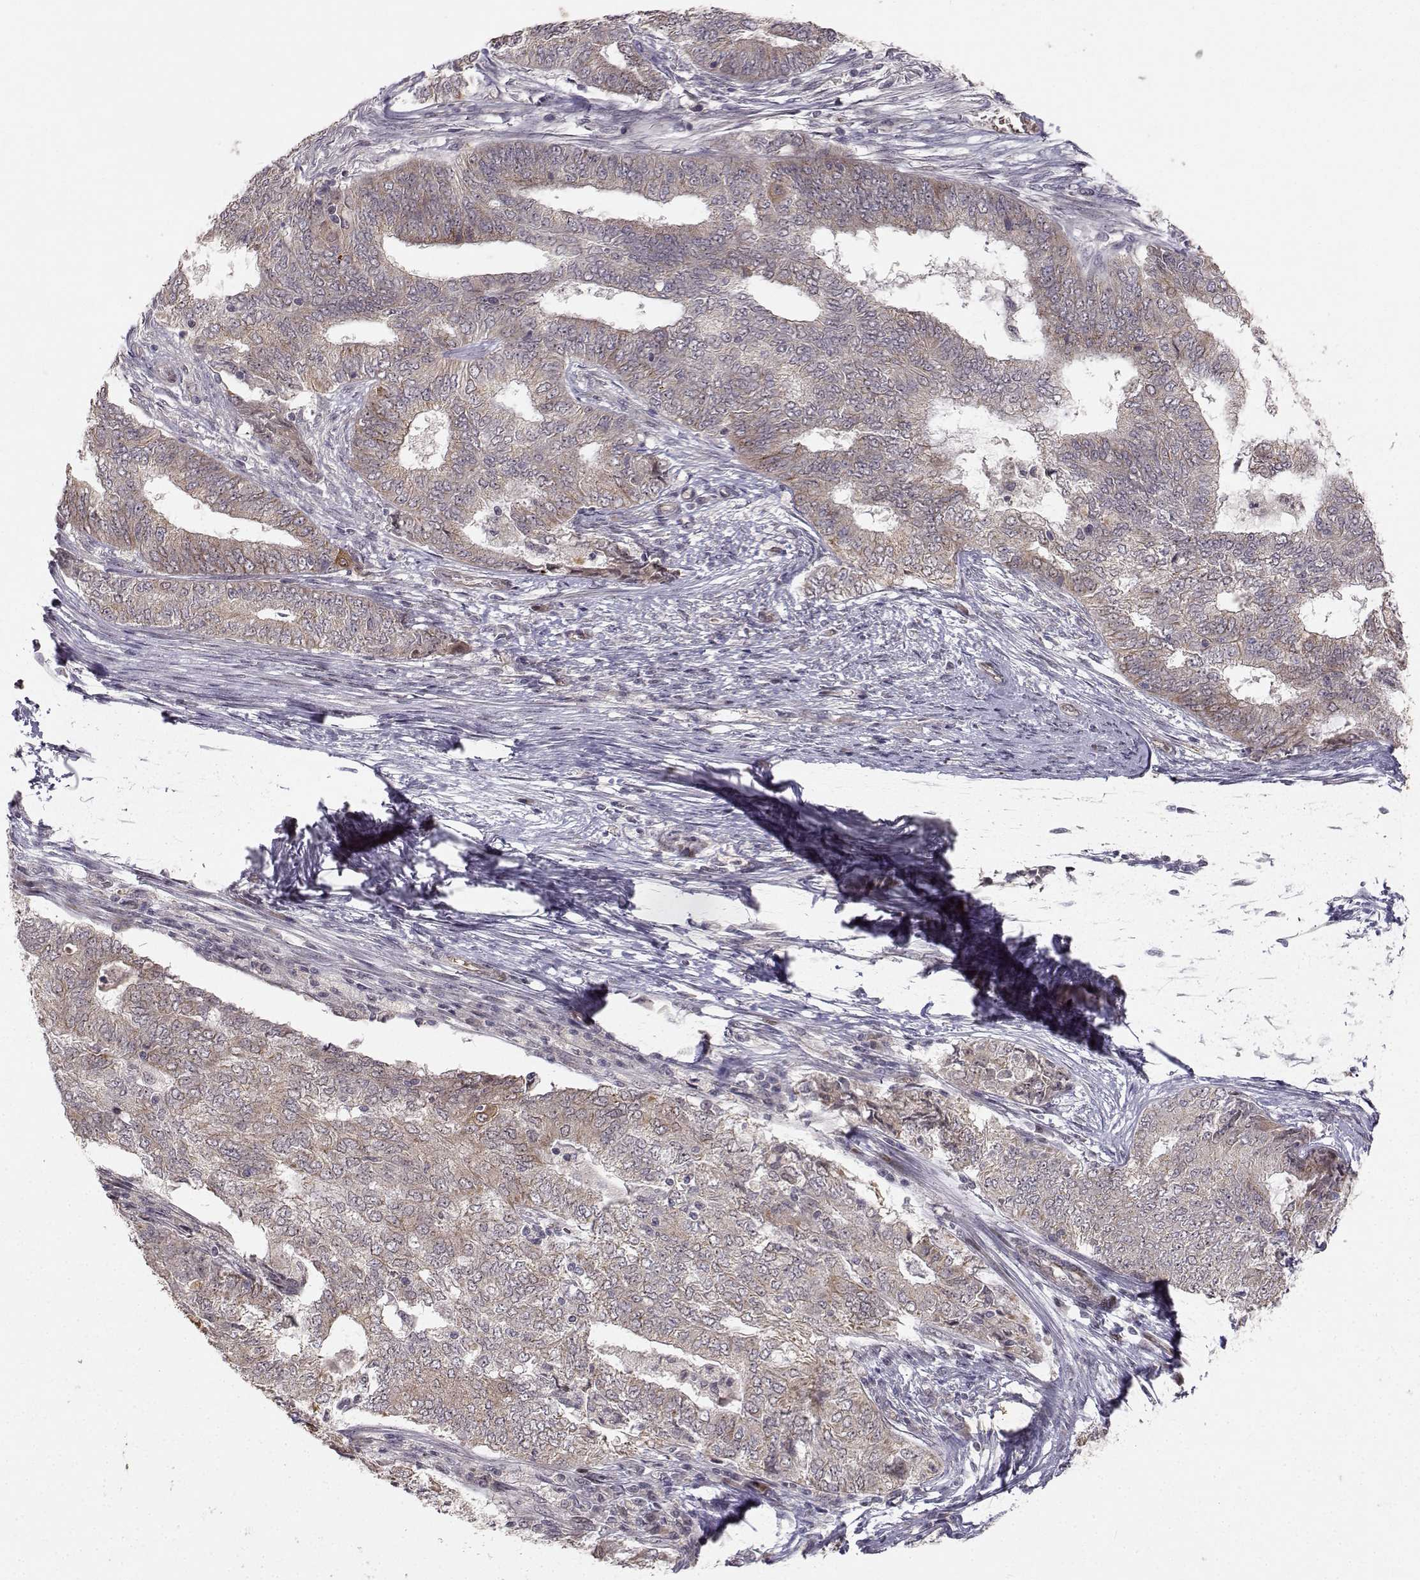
{"staining": {"intensity": "weak", "quantity": "25%-75%", "location": "cytoplasmic/membranous"}, "tissue": "endometrial cancer", "cell_type": "Tumor cells", "image_type": "cancer", "snomed": [{"axis": "morphology", "description": "Adenocarcinoma, NOS"}, {"axis": "topography", "description": "Endometrium"}], "caption": "A low amount of weak cytoplasmic/membranous expression is identified in approximately 25%-75% of tumor cells in endometrial cancer (adenocarcinoma) tissue. The staining is performed using DAB brown chromogen to label protein expression. The nuclei are counter-stained blue using hematoxylin.", "gene": "APC", "patient": {"sex": "female", "age": 62}}